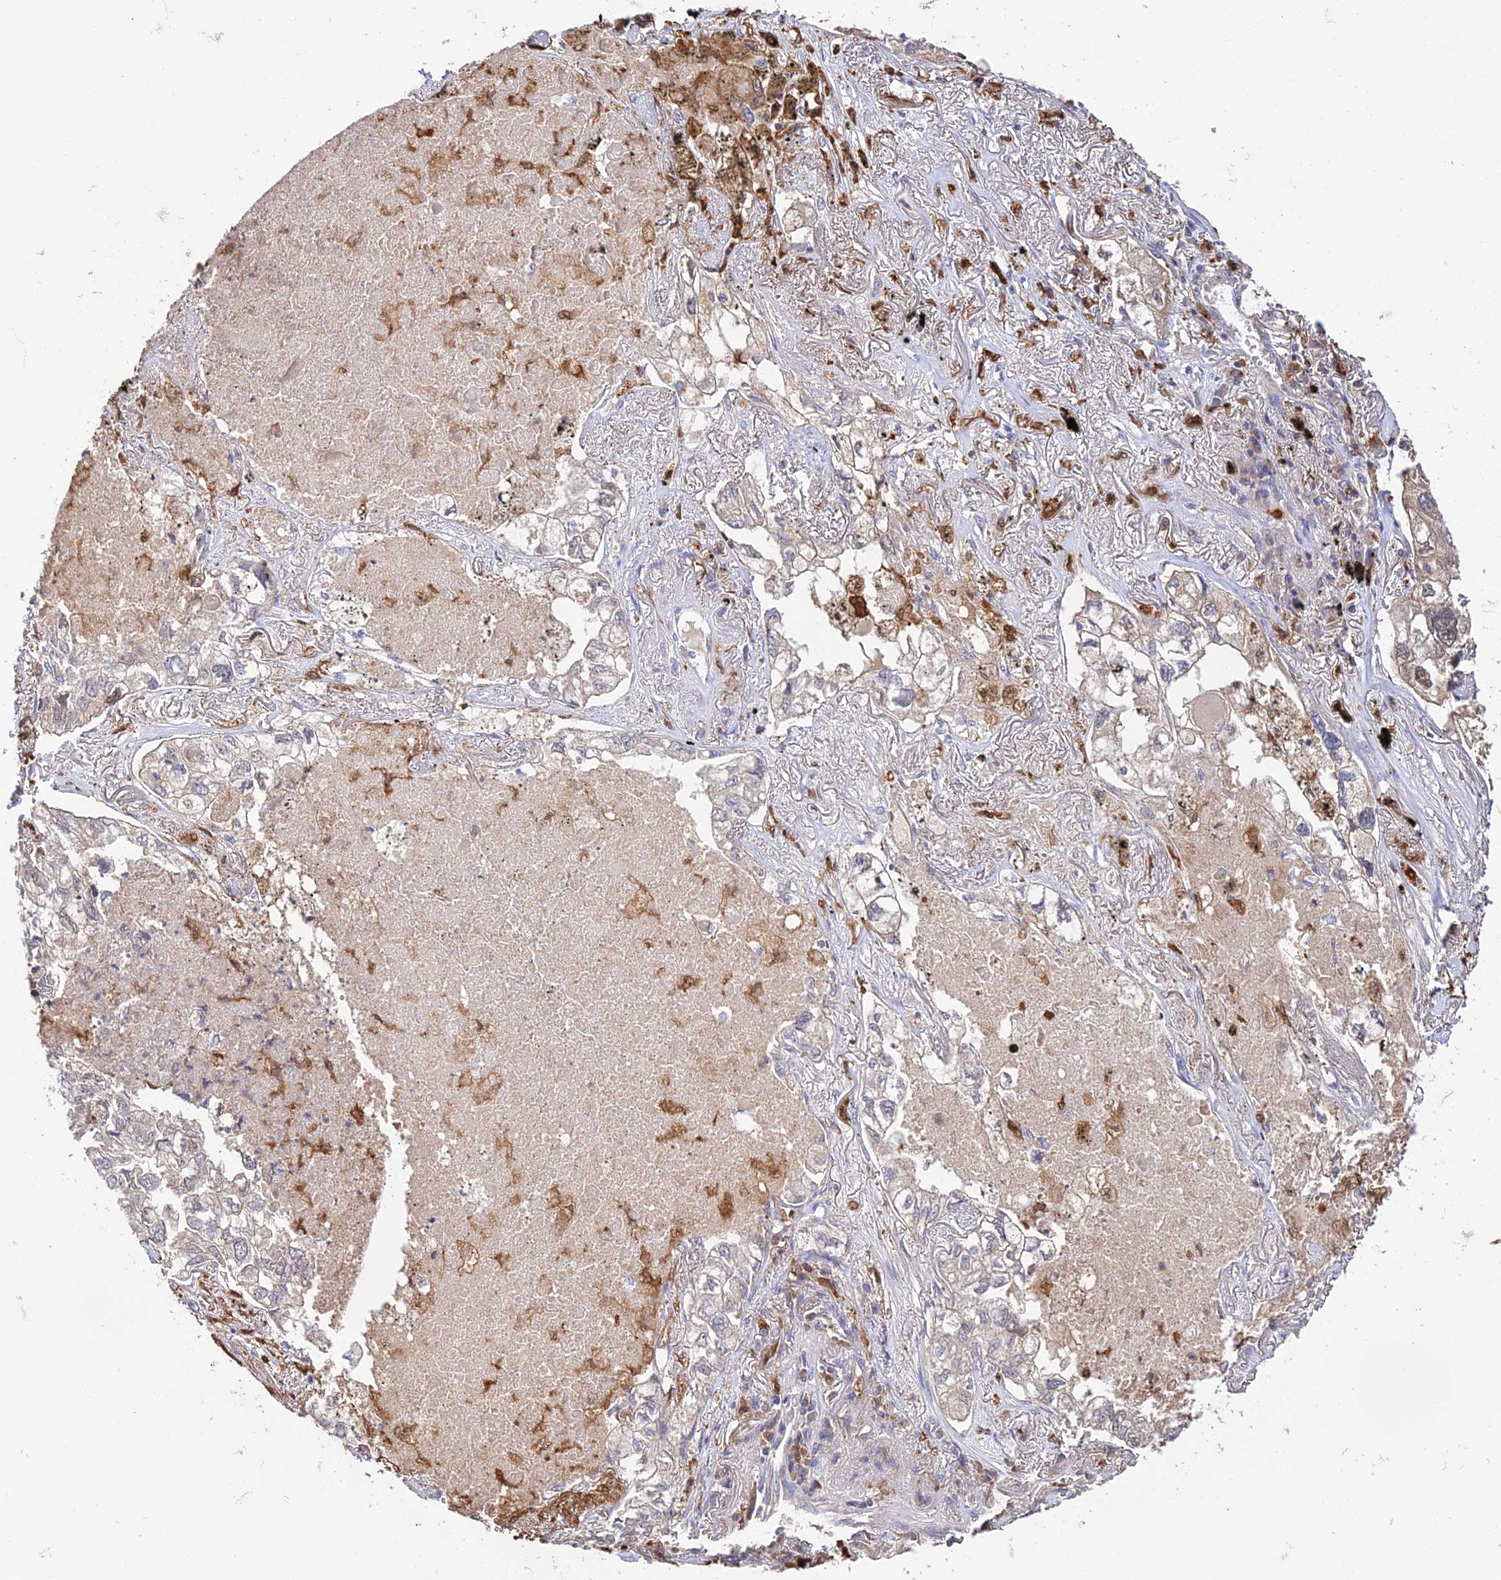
{"staining": {"intensity": "weak", "quantity": "25%-75%", "location": "cytoplasmic/membranous"}, "tissue": "lung cancer", "cell_type": "Tumor cells", "image_type": "cancer", "snomed": [{"axis": "morphology", "description": "Adenocarcinoma, NOS"}, {"axis": "topography", "description": "Lung"}], "caption": "Lung cancer stained with a protein marker exhibits weak staining in tumor cells.", "gene": "FBP1", "patient": {"sex": "male", "age": 65}}